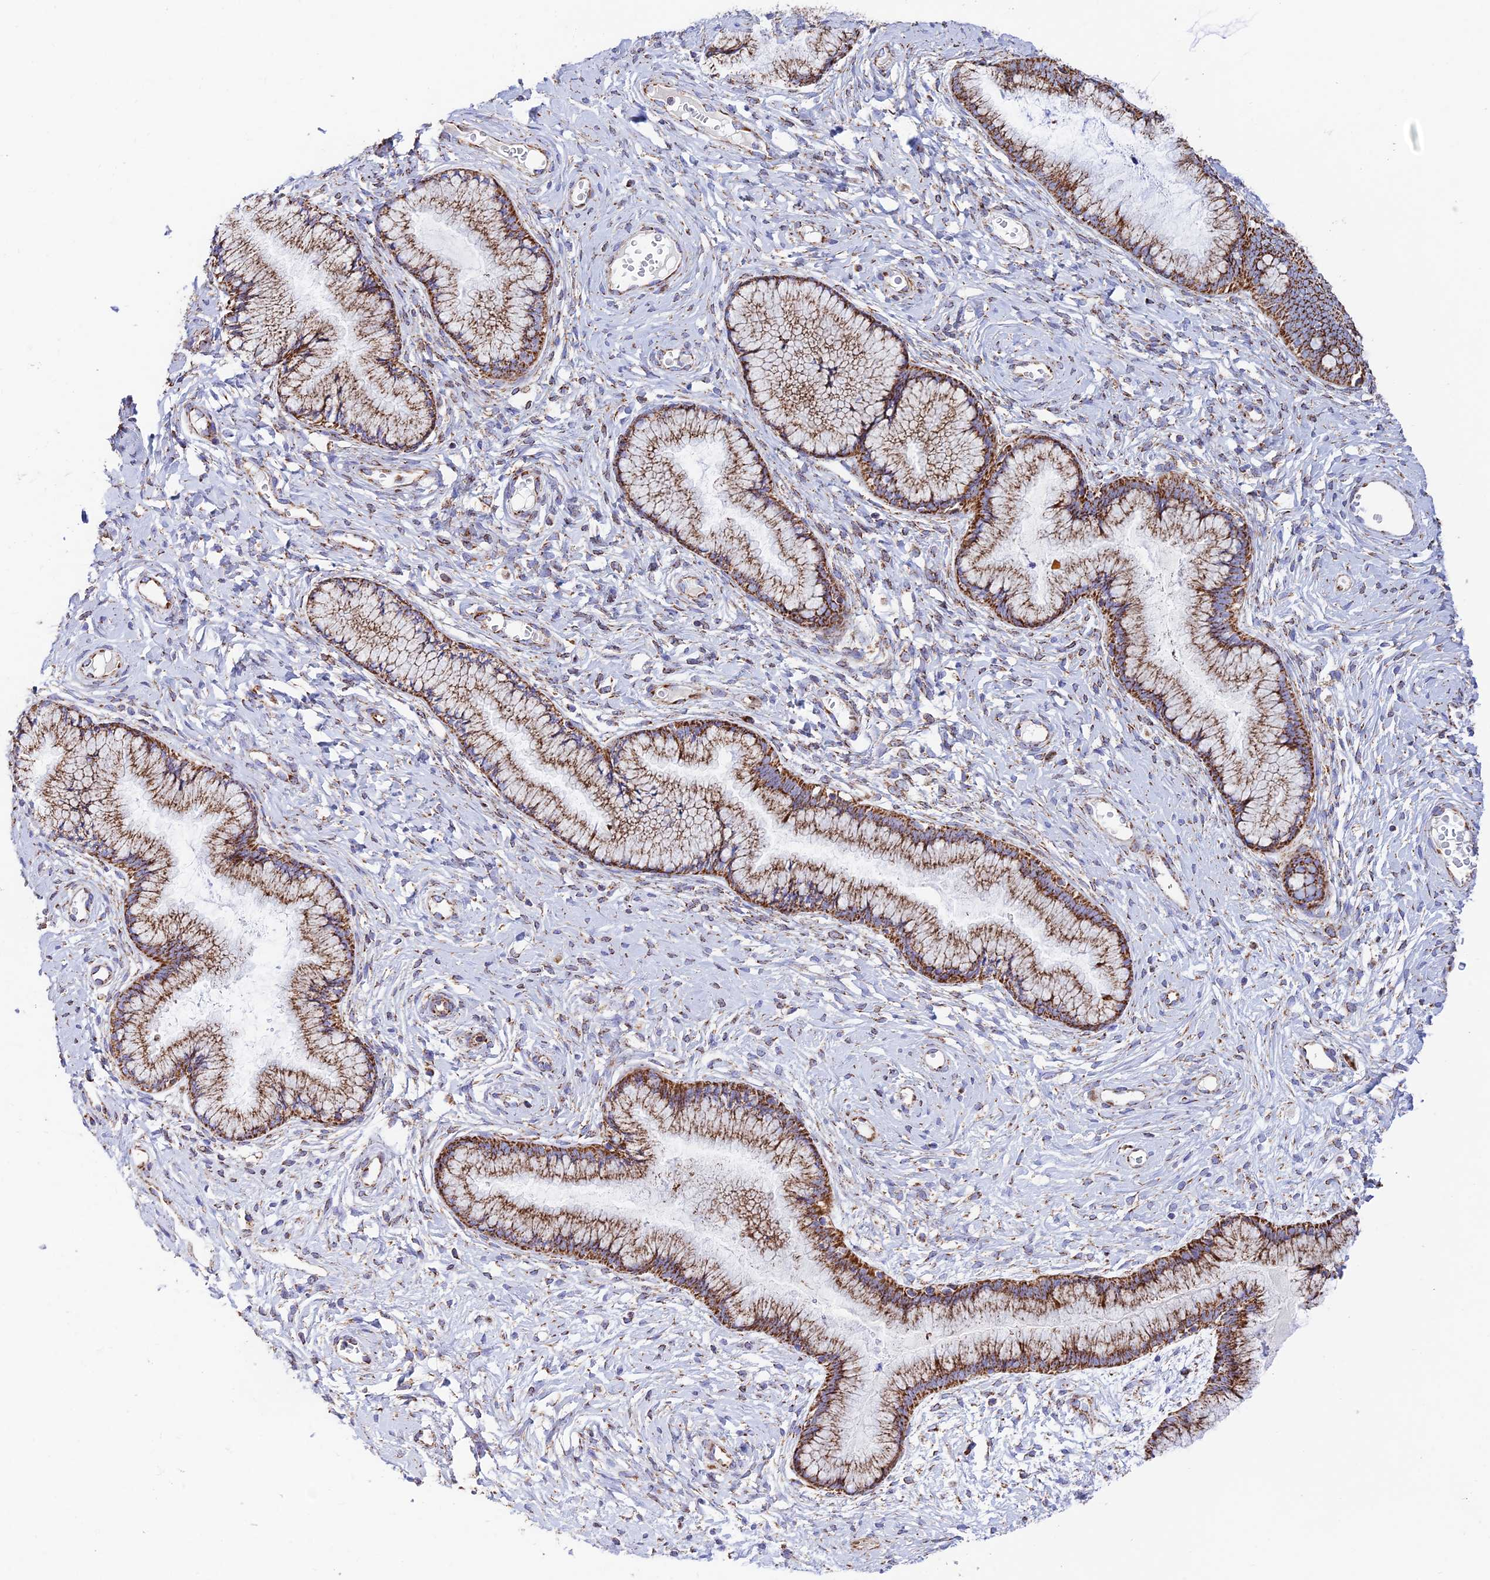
{"staining": {"intensity": "strong", "quantity": "25%-75%", "location": "cytoplasmic/membranous"}, "tissue": "cervix", "cell_type": "Glandular cells", "image_type": "normal", "snomed": [{"axis": "morphology", "description": "Normal tissue, NOS"}, {"axis": "topography", "description": "Cervix"}], "caption": "A high-resolution photomicrograph shows IHC staining of normal cervix, which exhibits strong cytoplasmic/membranous positivity in about 25%-75% of glandular cells.", "gene": "CHCHD3", "patient": {"sex": "female", "age": 42}}